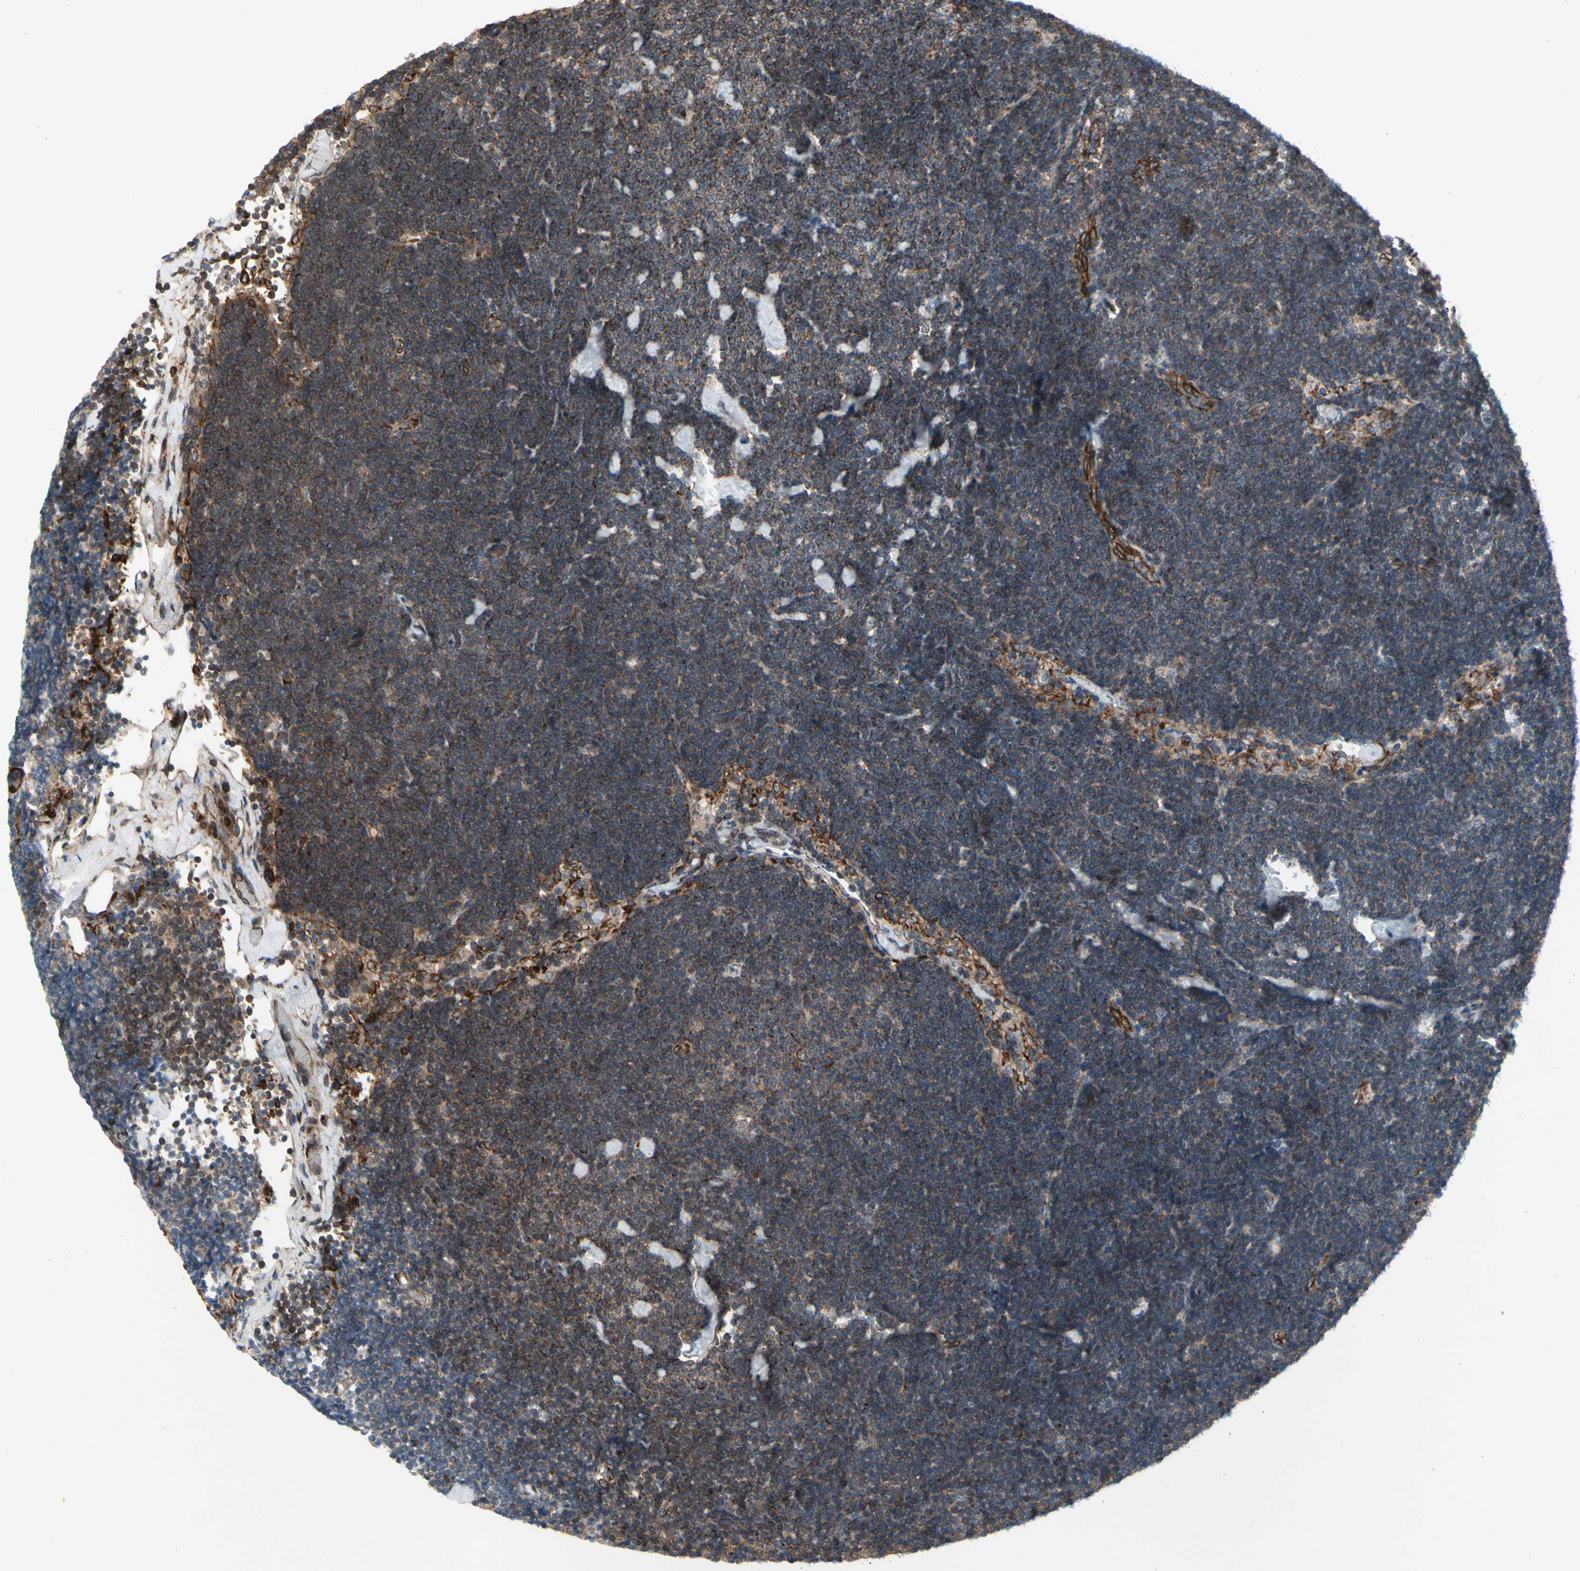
{"staining": {"intensity": "moderate", "quantity": ">75%", "location": "cytoplasmic/membranous"}, "tissue": "lymph node", "cell_type": "Germinal center cells", "image_type": "normal", "snomed": [{"axis": "morphology", "description": "Normal tissue, NOS"}, {"axis": "topography", "description": "Lymph node"}], "caption": "IHC image of benign lymph node: human lymph node stained using immunohistochemistry (IHC) reveals medium levels of moderate protein expression localized specifically in the cytoplasmic/membranous of germinal center cells, appearing as a cytoplasmic/membranous brown color.", "gene": "SLC39A9", "patient": {"sex": "male", "age": 63}}